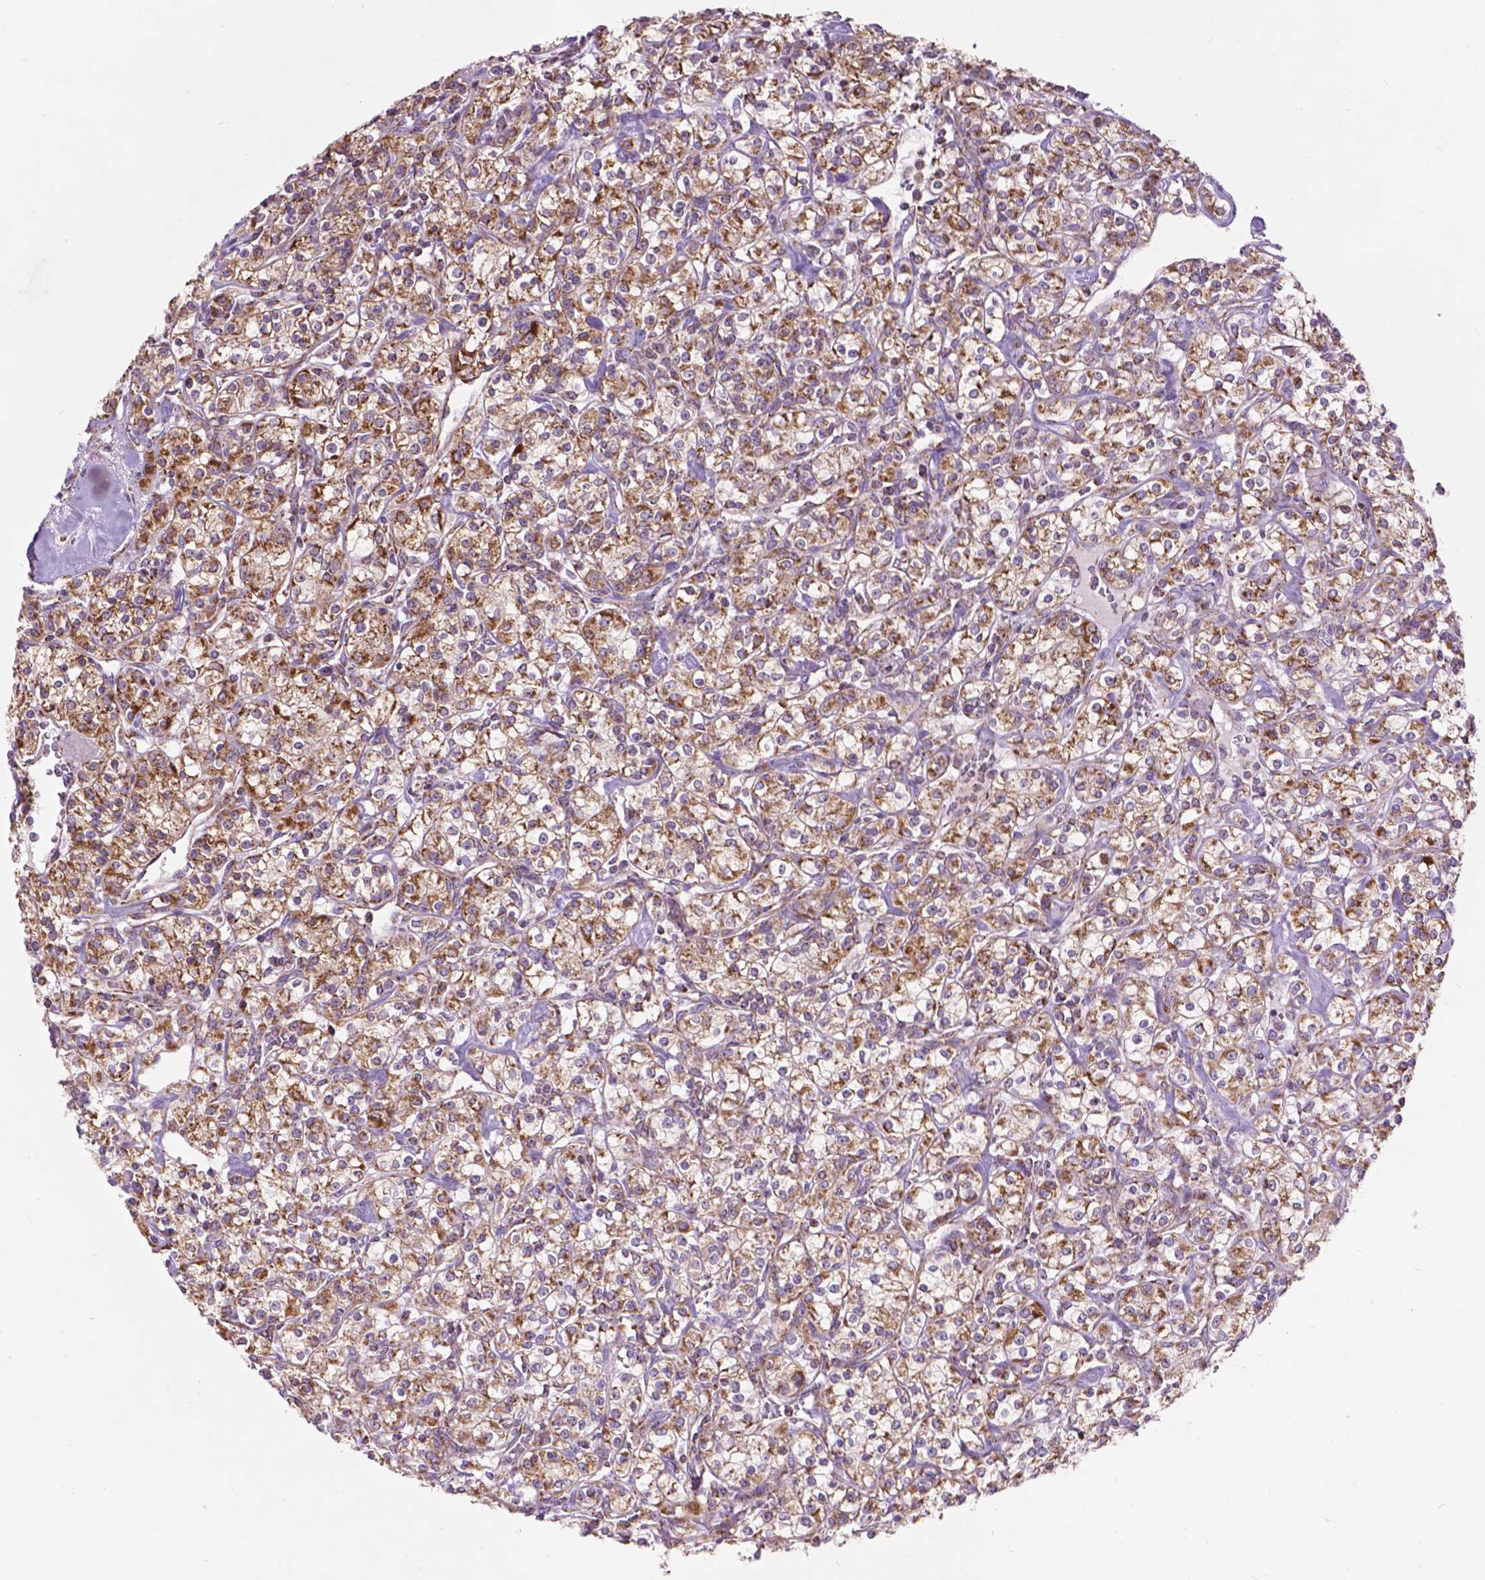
{"staining": {"intensity": "moderate", "quantity": ">75%", "location": "cytoplasmic/membranous"}, "tissue": "renal cancer", "cell_type": "Tumor cells", "image_type": "cancer", "snomed": [{"axis": "morphology", "description": "Adenocarcinoma, NOS"}, {"axis": "topography", "description": "Kidney"}], "caption": "The photomicrograph shows a brown stain indicating the presence of a protein in the cytoplasmic/membranous of tumor cells in renal cancer. The staining was performed using DAB (3,3'-diaminobenzidine) to visualize the protein expression in brown, while the nuclei were stained in blue with hematoxylin (Magnification: 20x).", "gene": "PYCR3", "patient": {"sex": "male", "age": 77}}